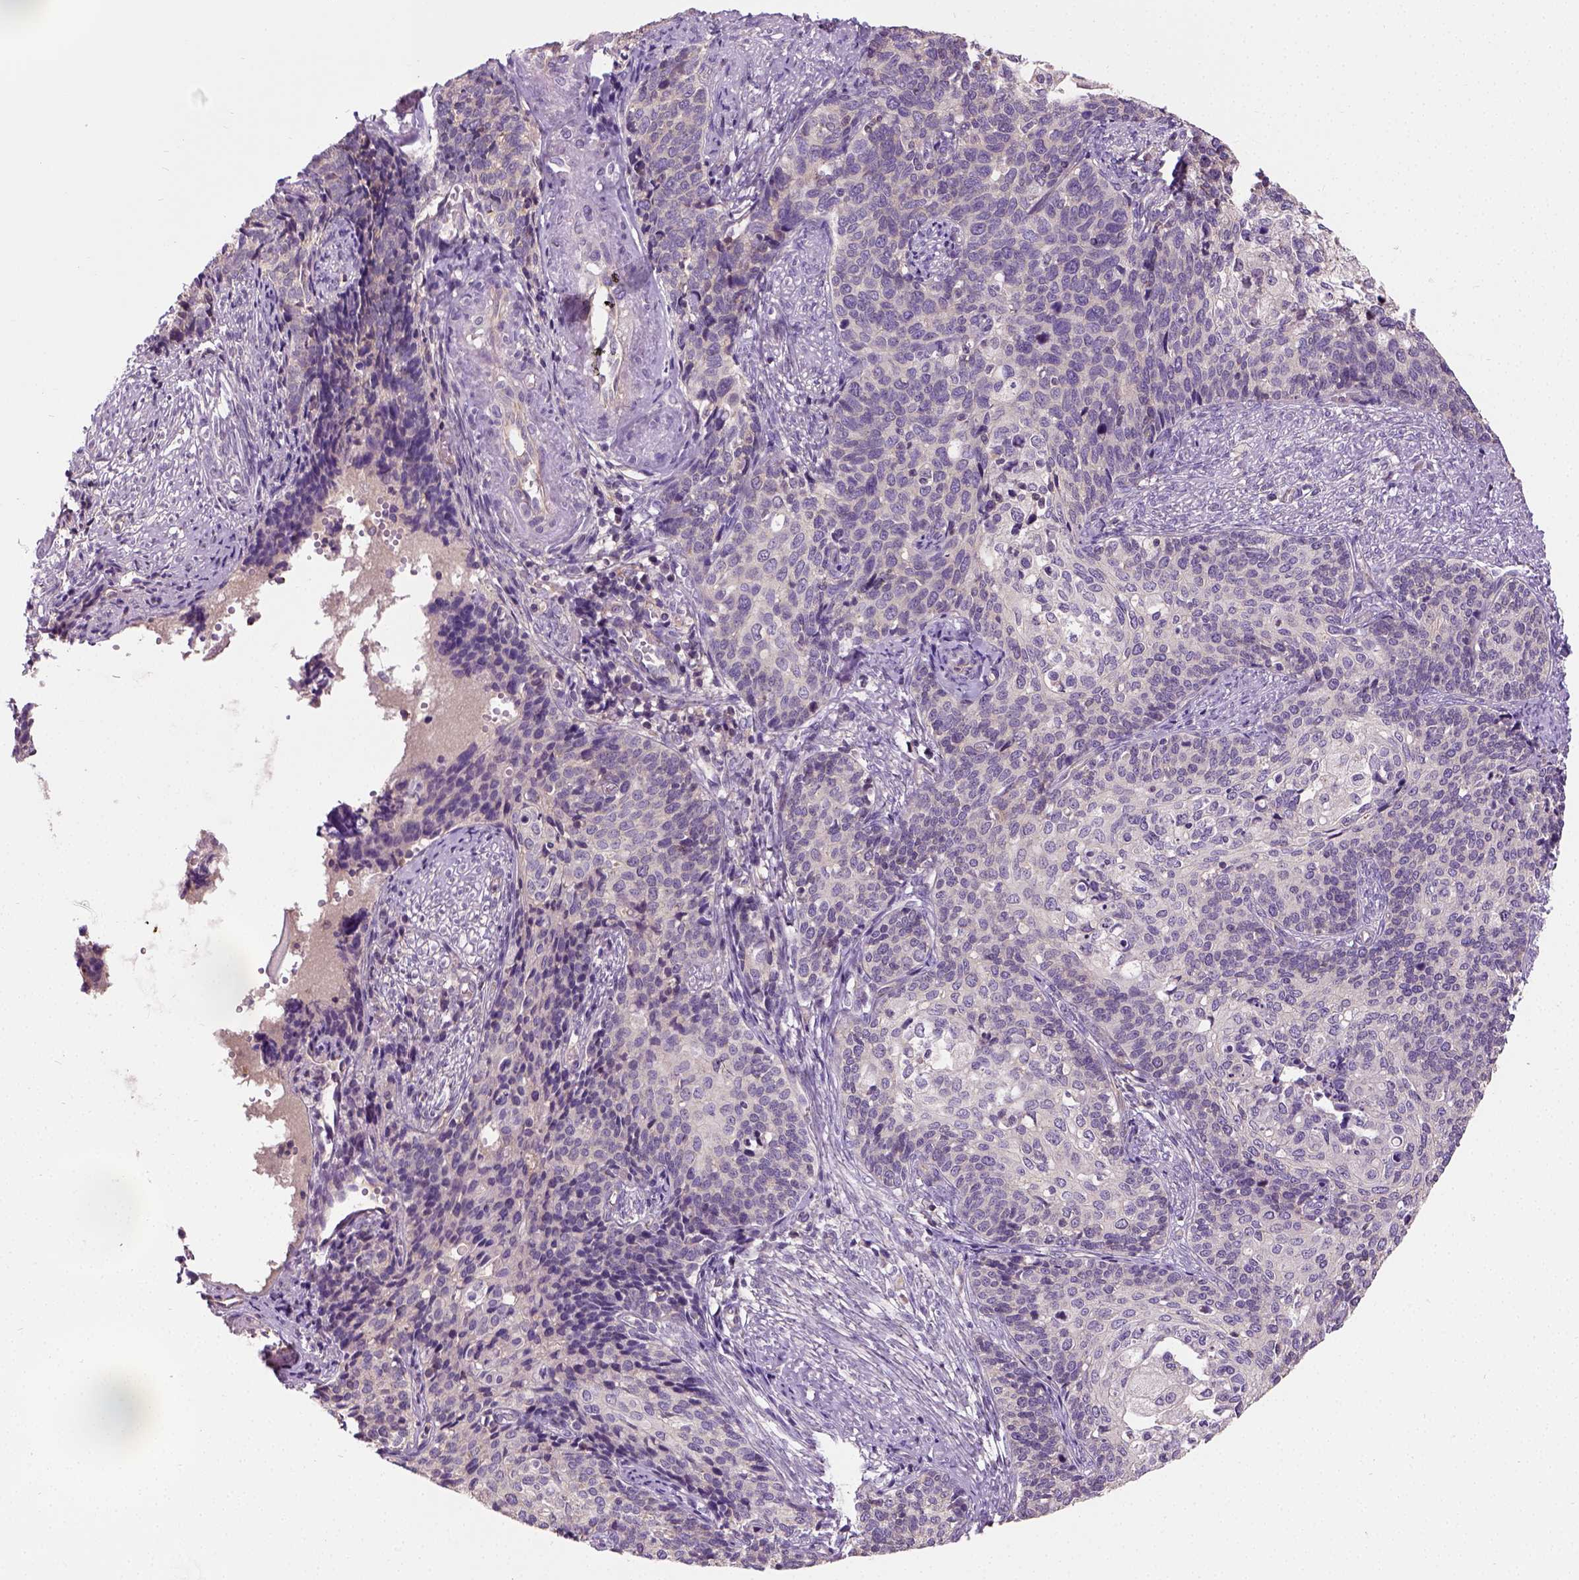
{"staining": {"intensity": "weak", "quantity": "25%-75%", "location": "cytoplasmic/membranous"}, "tissue": "cervical cancer", "cell_type": "Tumor cells", "image_type": "cancer", "snomed": [{"axis": "morphology", "description": "Squamous cell carcinoma, NOS"}, {"axis": "topography", "description": "Cervix"}], "caption": "Immunohistochemistry (IHC) image of neoplastic tissue: squamous cell carcinoma (cervical) stained using immunohistochemistry (IHC) reveals low levels of weak protein expression localized specifically in the cytoplasmic/membranous of tumor cells, appearing as a cytoplasmic/membranous brown color.", "gene": "CRACR2A", "patient": {"sex": "female", "age": 39}}